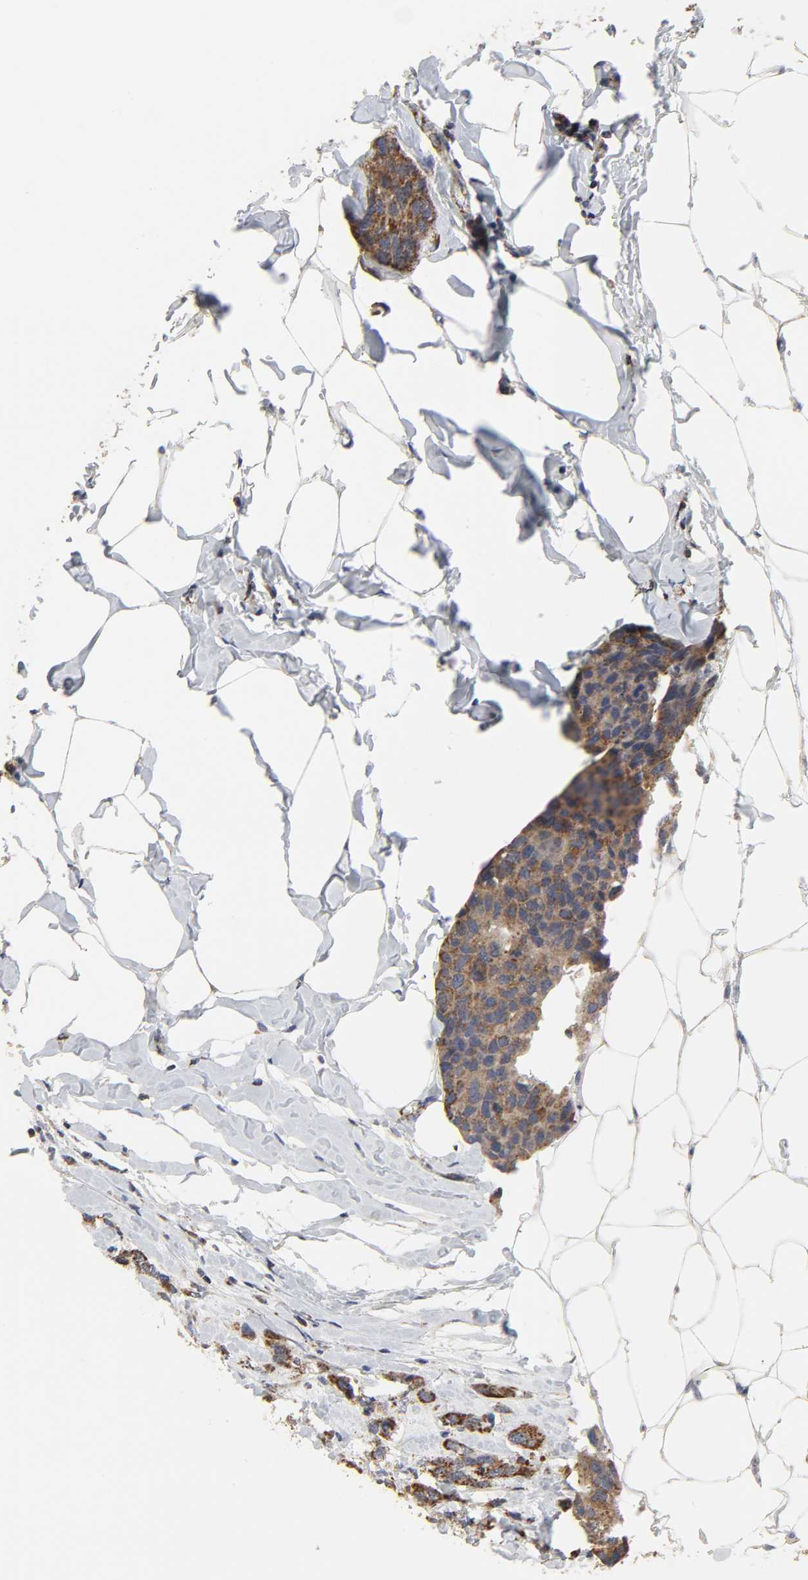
{"staining": {"intensity": "strong", "quantity": ">75%", "location": "cytoplasmic/membranous"}, "tissue": "breast cancer", "cell_type": "Tumor cells", "image_type": "cancer", "snomed": [{"axis": "morphology", "description": "Normal tissue, NOS"}, {"axis": "morphology", "description": "Duct carcinoma"}, {"axis": "topography", "description": "Breast"}], "caption": "Breast invasive ductal carcinoma stained for a protein (brown) exhibits strong cytoplasmic/membranous positive staining in about >75% of tumor cells.", "gene": "COX6B1", "patient": {"sex": "female", "age": 50}}